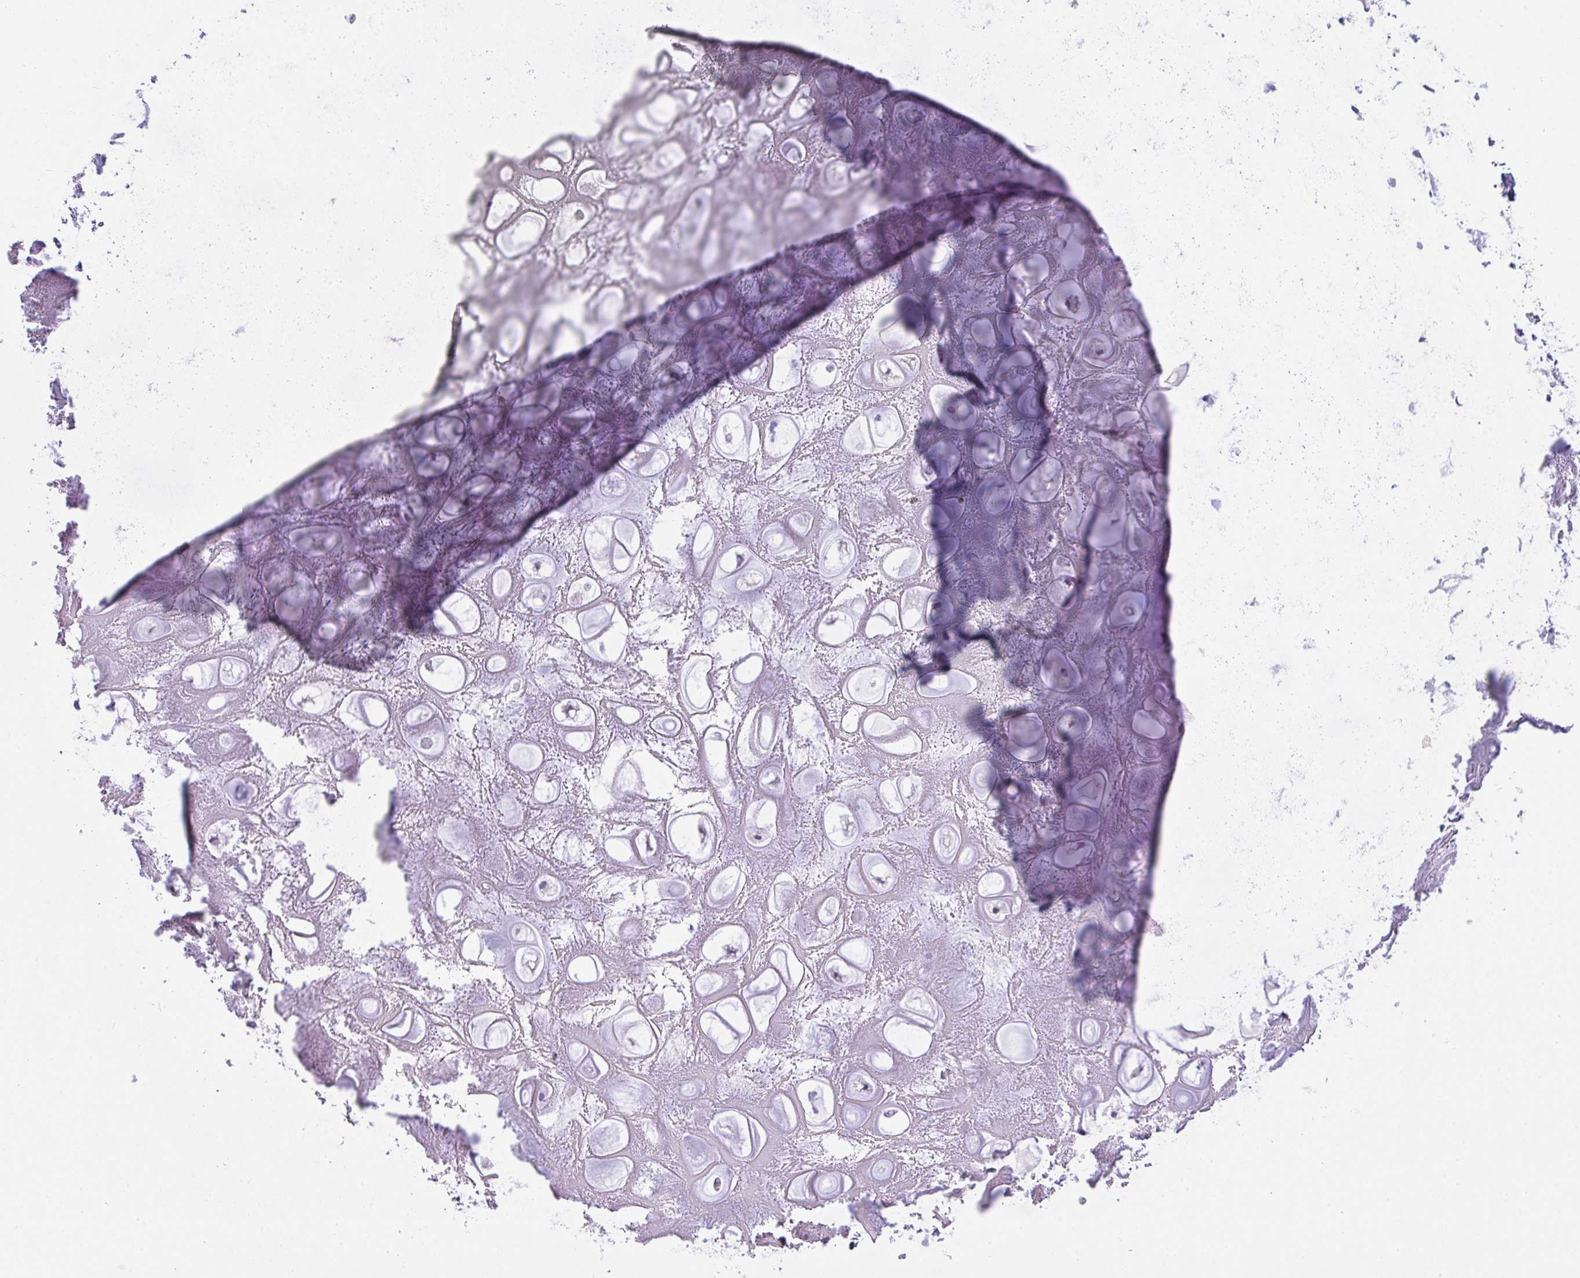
{"staining": {"intensity": "negative", "quantity": "none", "location": "none"}, "tissue": "soft tissue", "cell_type": "Chondrocytes", "image_type": "normal", "snomed": [{"axis": "morphology", "description": "Normal tissue, NOS"}, {"axis": "topography", "description": "Lymph node"}, {"axis": "topography", "description": "Cartilage tissue"}, {"axis": "topography", "description": "Nasopharynx"}], "caption": "An immunohistochemistry histopathology image of normal soft tissue is shown. There is no staining in chondrocytes of soft tissue. (Brightfield microscopy of DAB immunohistochemistry (IHC) at high magnification).", "gene": "CDRT15", "patient": {"sex": "male", "age": 63}}